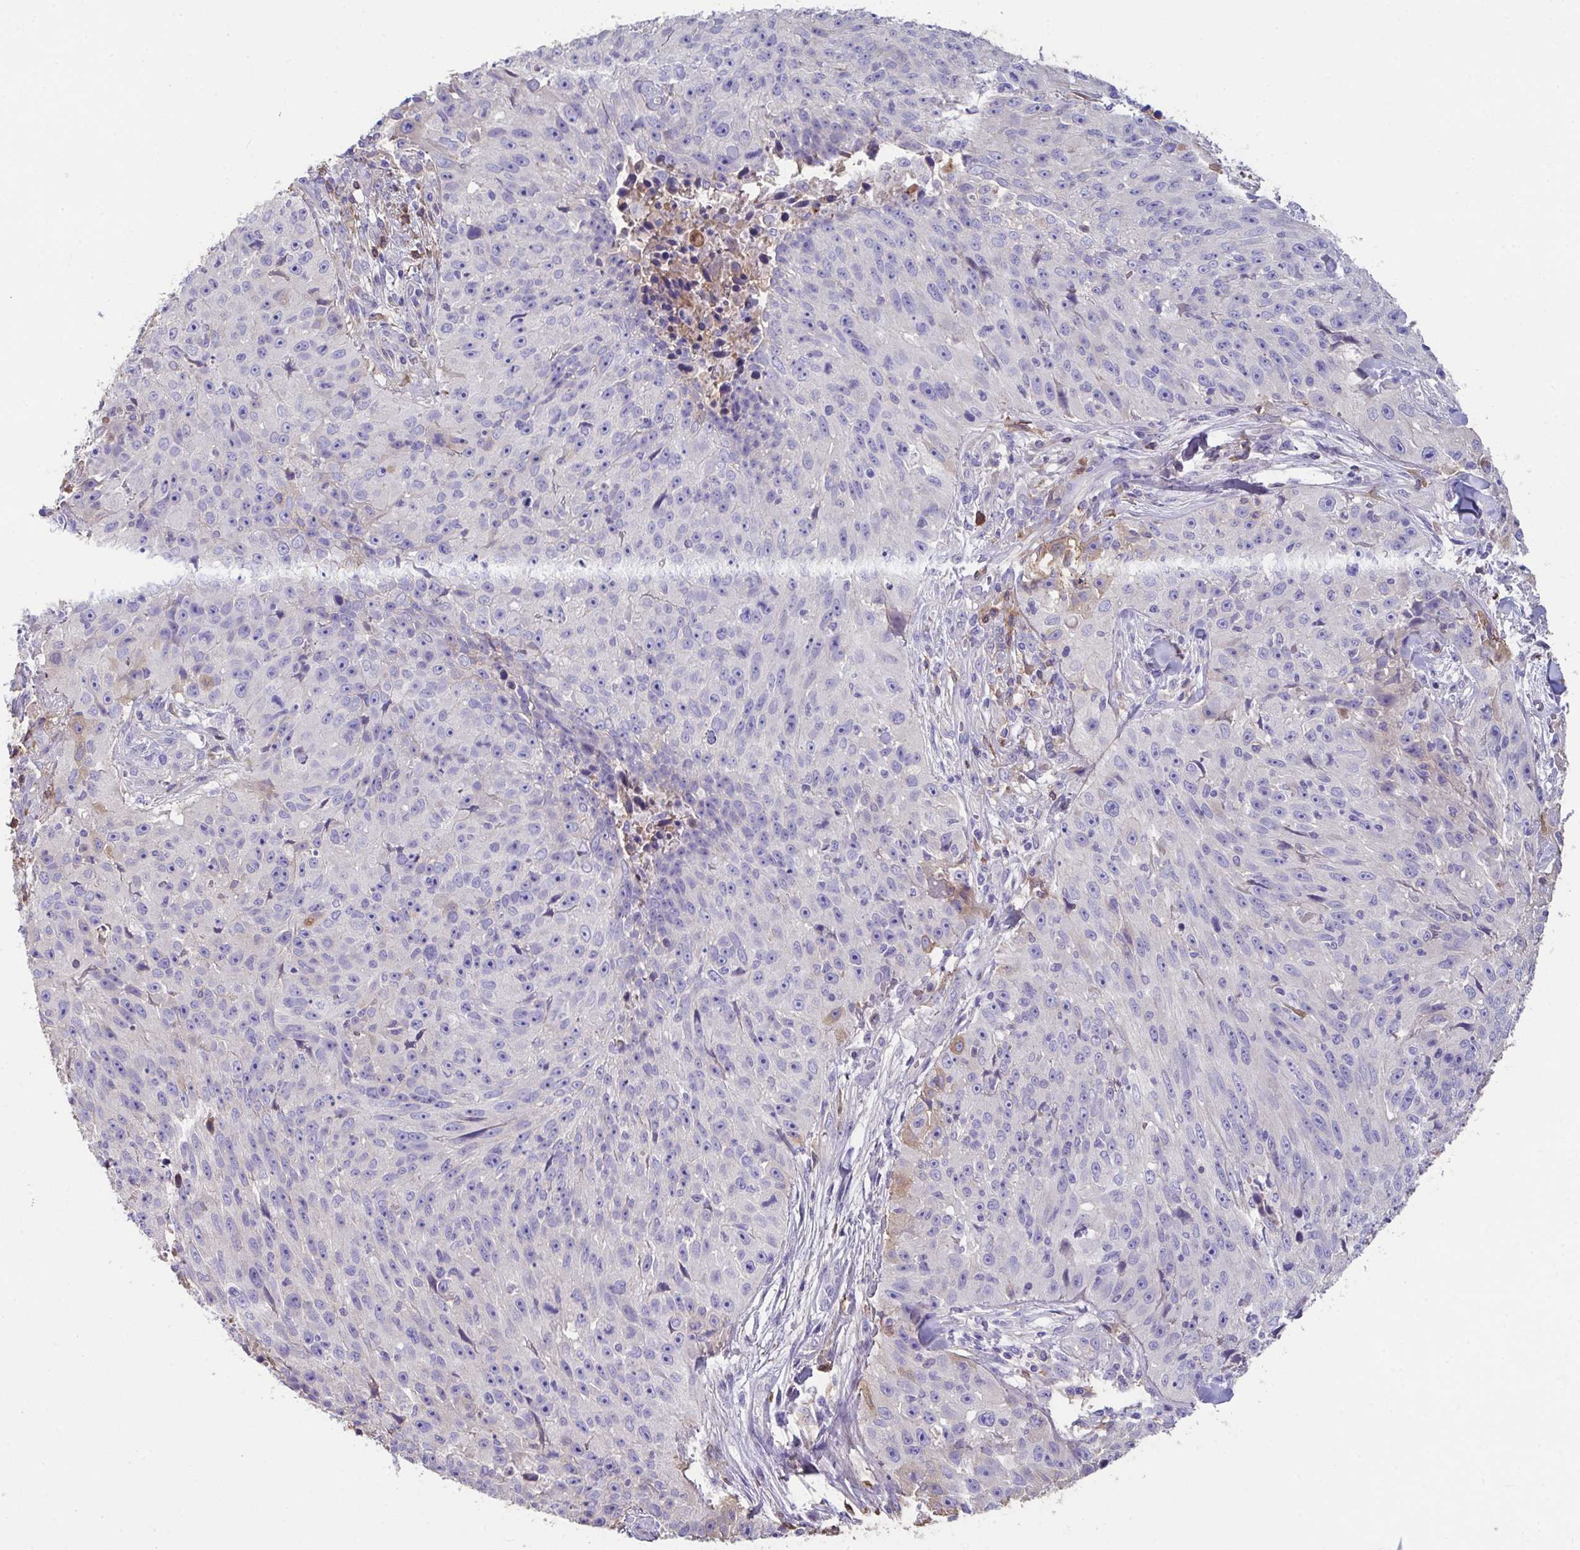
{"staining": {"intensity": "moderate", "quantity": "<25%", "location": "cytoplasmic/membranous"}, "tissue": "skin cancer", "cell_type": "Tumor cells", "image_type": "cancer", "snomed": [{"axis": "morphology", "description": "Squamous cell carcinoma, NOS"}, {"axis": "topography", "description": "Skin"}], "caption": "Immunohistochemistry (DAB) staining of human skin cancer exhibits moderate cytoplasmic/membranous protein expression in approximately <25% of tumor cells. (Stains: DAB (3,3'-diaminobenzidine) in brown, nuclei in blue, Microscopy: brightfield microscopy at high magnification).", "gene": "ZNF813", "patient": {"sex": "female", "age": 87}}